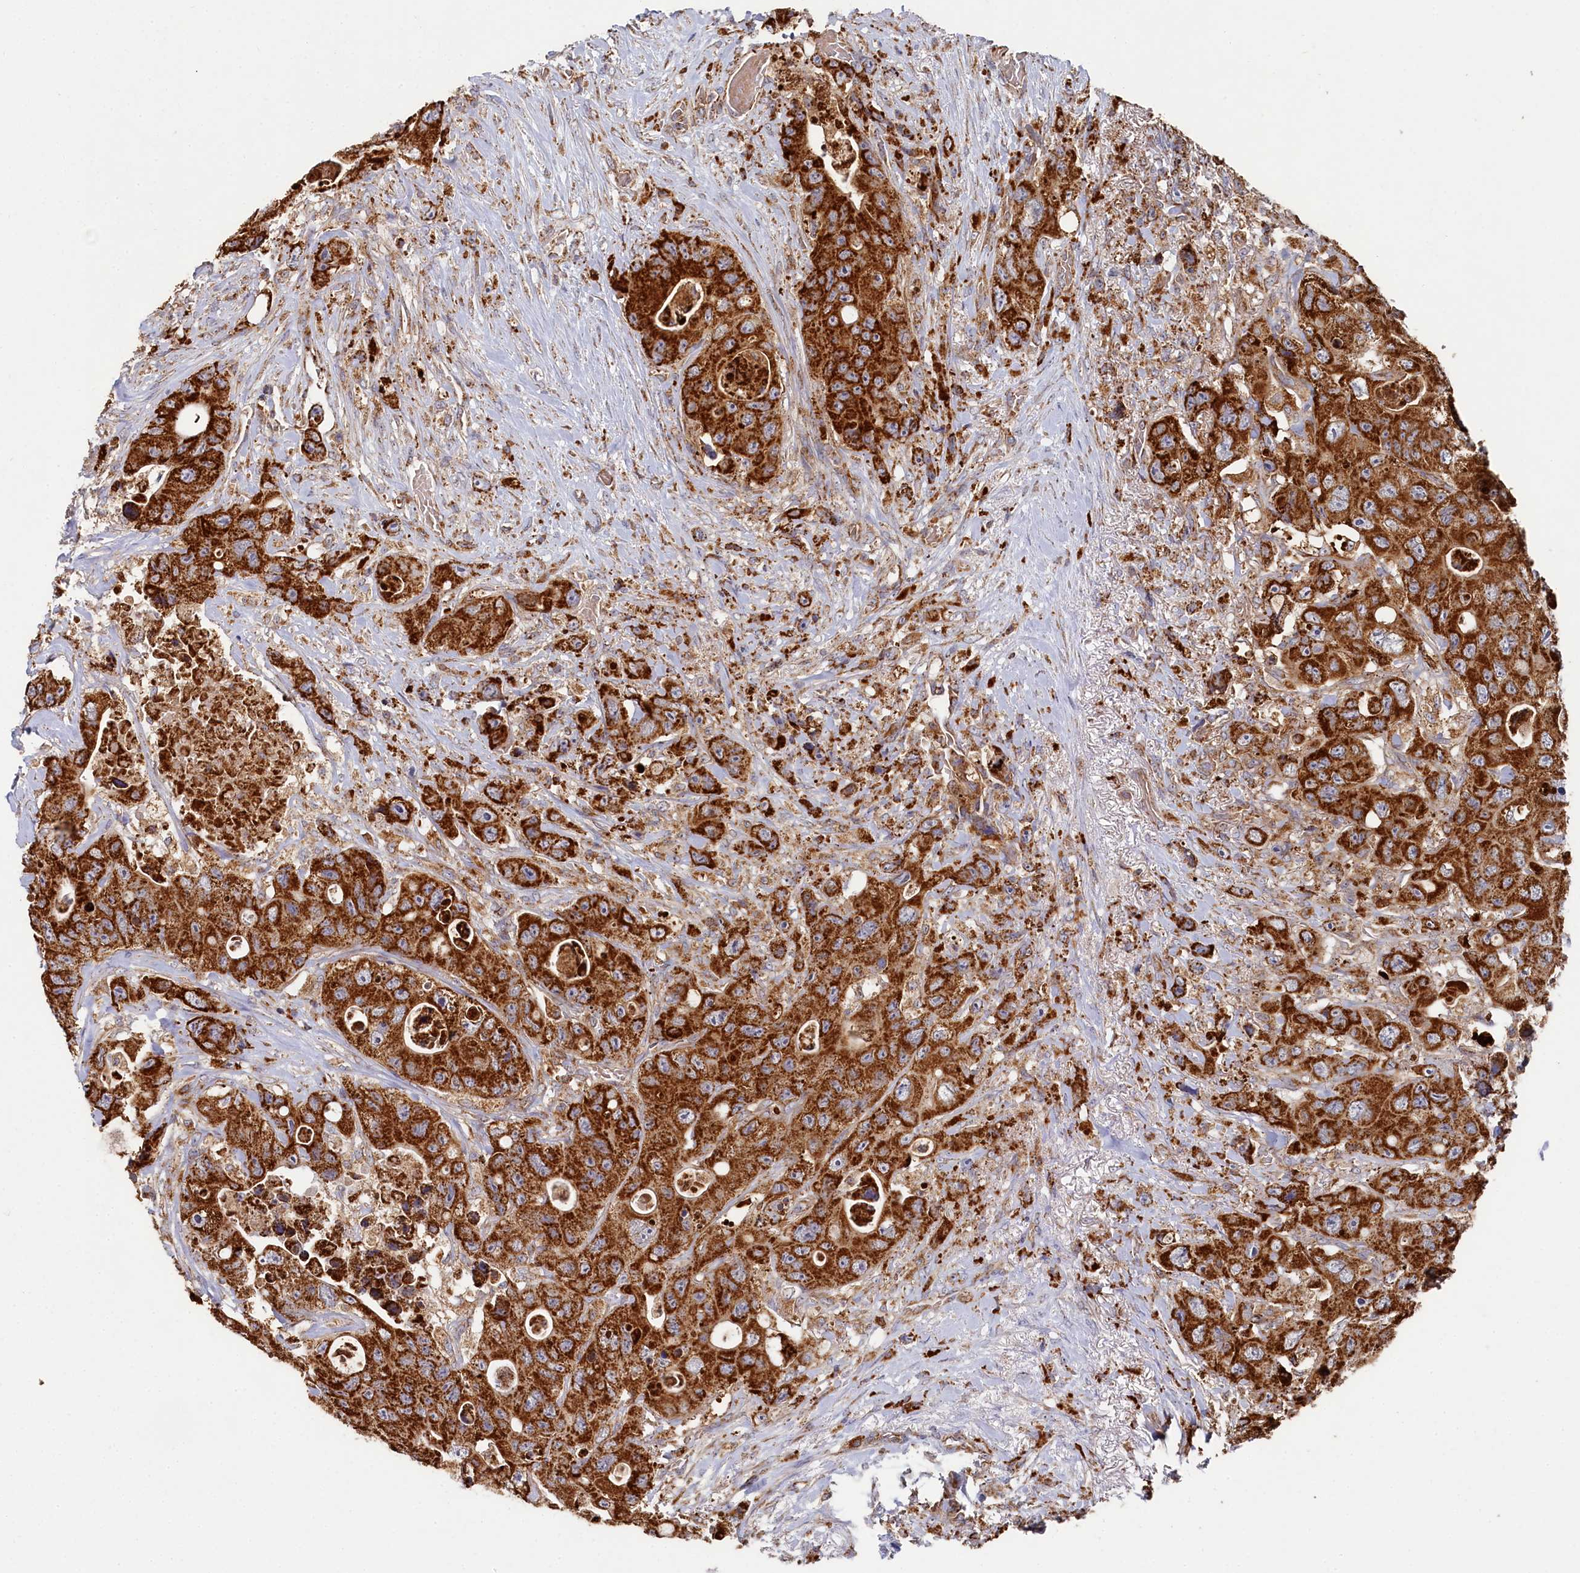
{"staining": {"intensity": "strong", "quantity": ">75%", "location": "cytoplasmic/membranous"}, "tissue": "colorectal cancer", "cell_type": "Tumor cells", "image_type": "cancer", "snomed": [{"axis": "morphology", "description": "Adenocarcinoma, NOS"}, {"axis": "topography", "description": "Colon"}], "caption": "Approximately >75% of tumor cells in colorectal adenocarcinoma show strong cytoplasmic/membranous protein expression as visualized by brown immunohistochemical staining.", "gene": "HAUS2", "patient": {"sex": "female", "age": 46}}